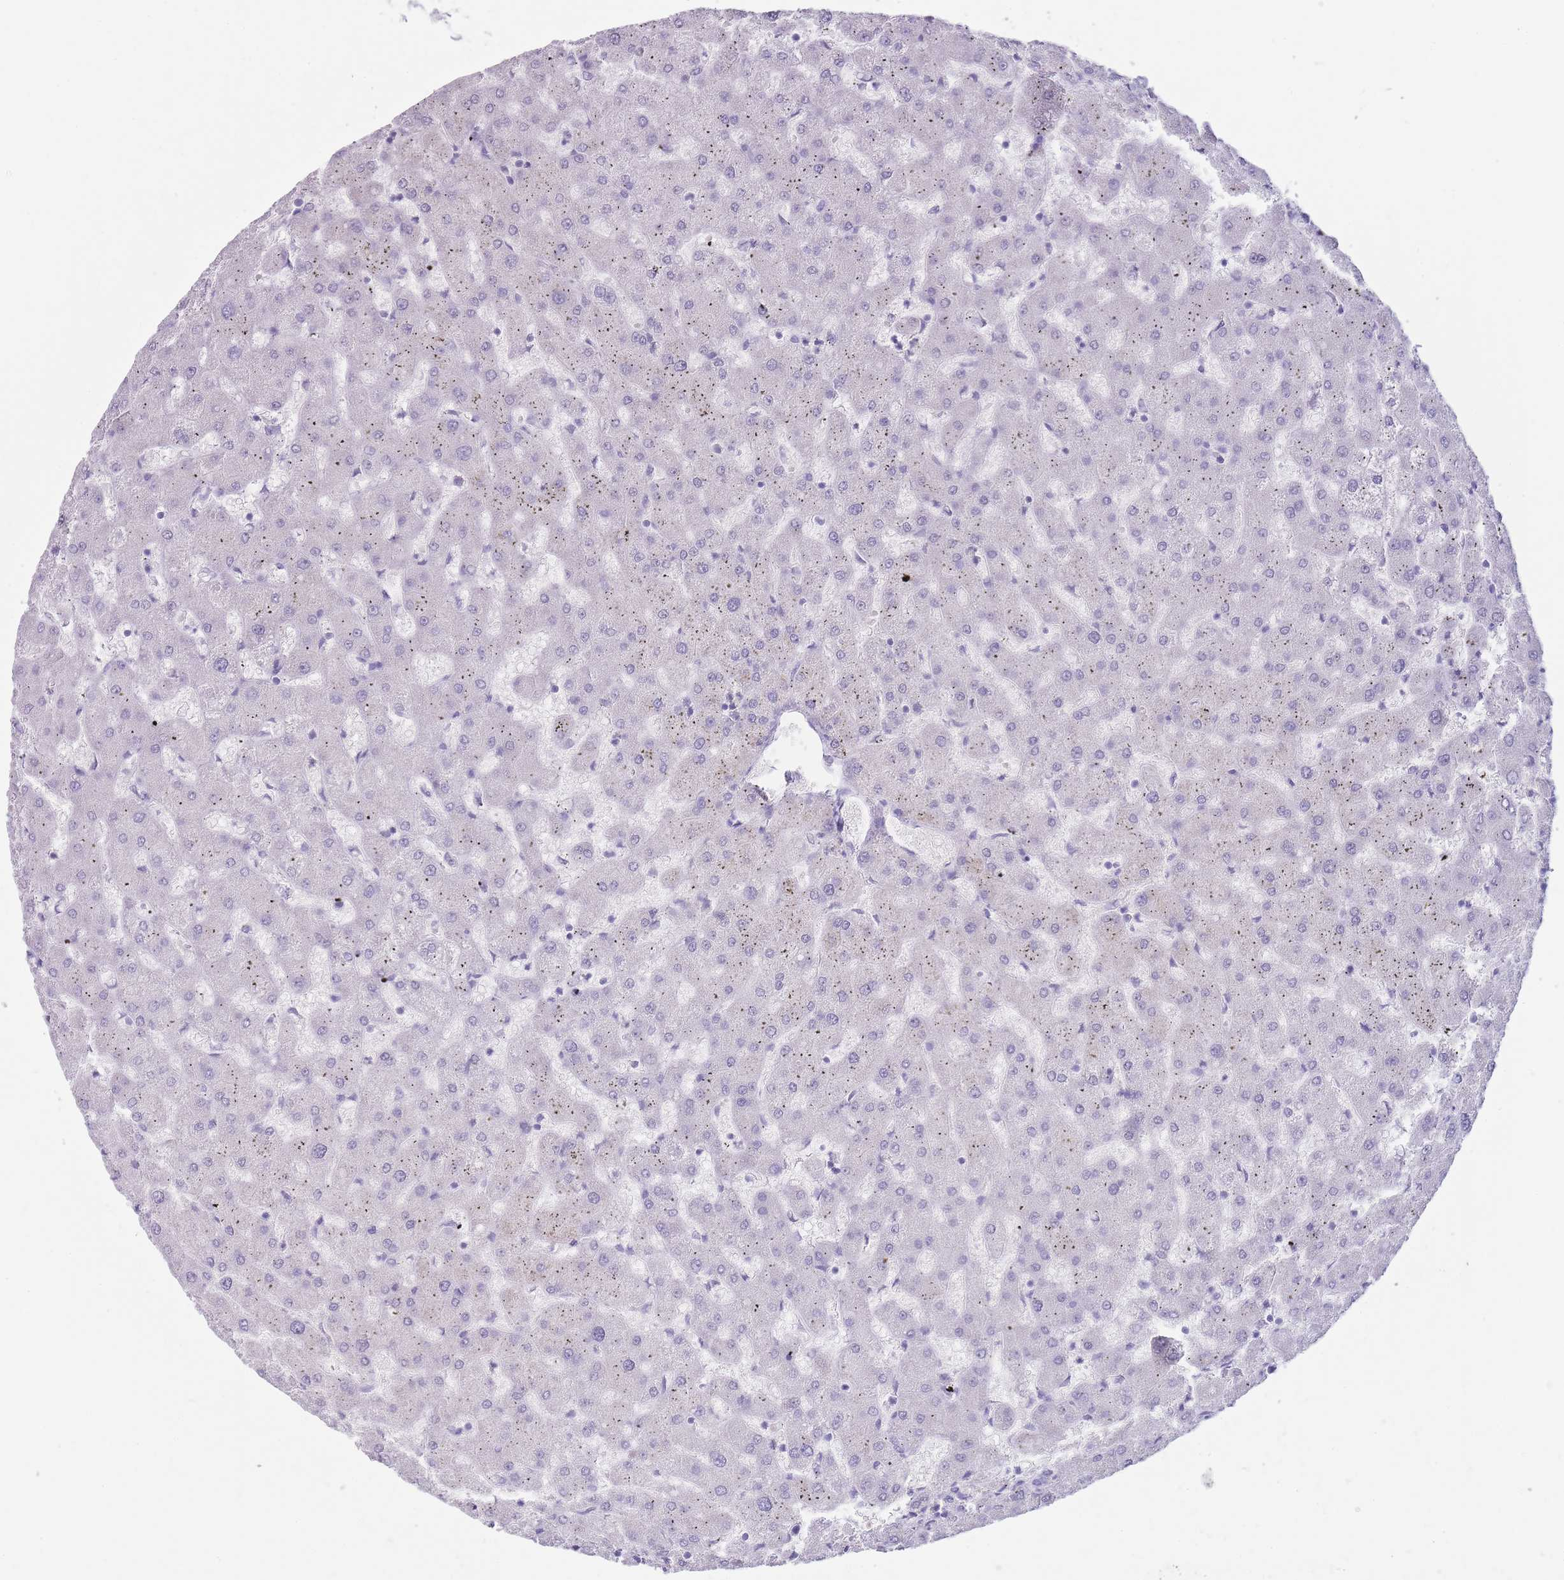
{"staining": {"intensity": "negative", "quantity": "none", "location": "none"}, "tissue": "liver", "cell_type": "Cholangiocytes", "image_type": "normal", "snomed": [{"axis": "morphology", "description": "Normal tissue, NOS"}, {"axis": "topography", "description": "Liver"}], "caption": "Cholangiocytes show no significant protein staining in normal liver. (DAB (3,3'-diaminobenzidine) immunohistochemistry (IHC), high magnification).", "gene": "DCANP1", "patient": {"sex": "female", "age": 63}}